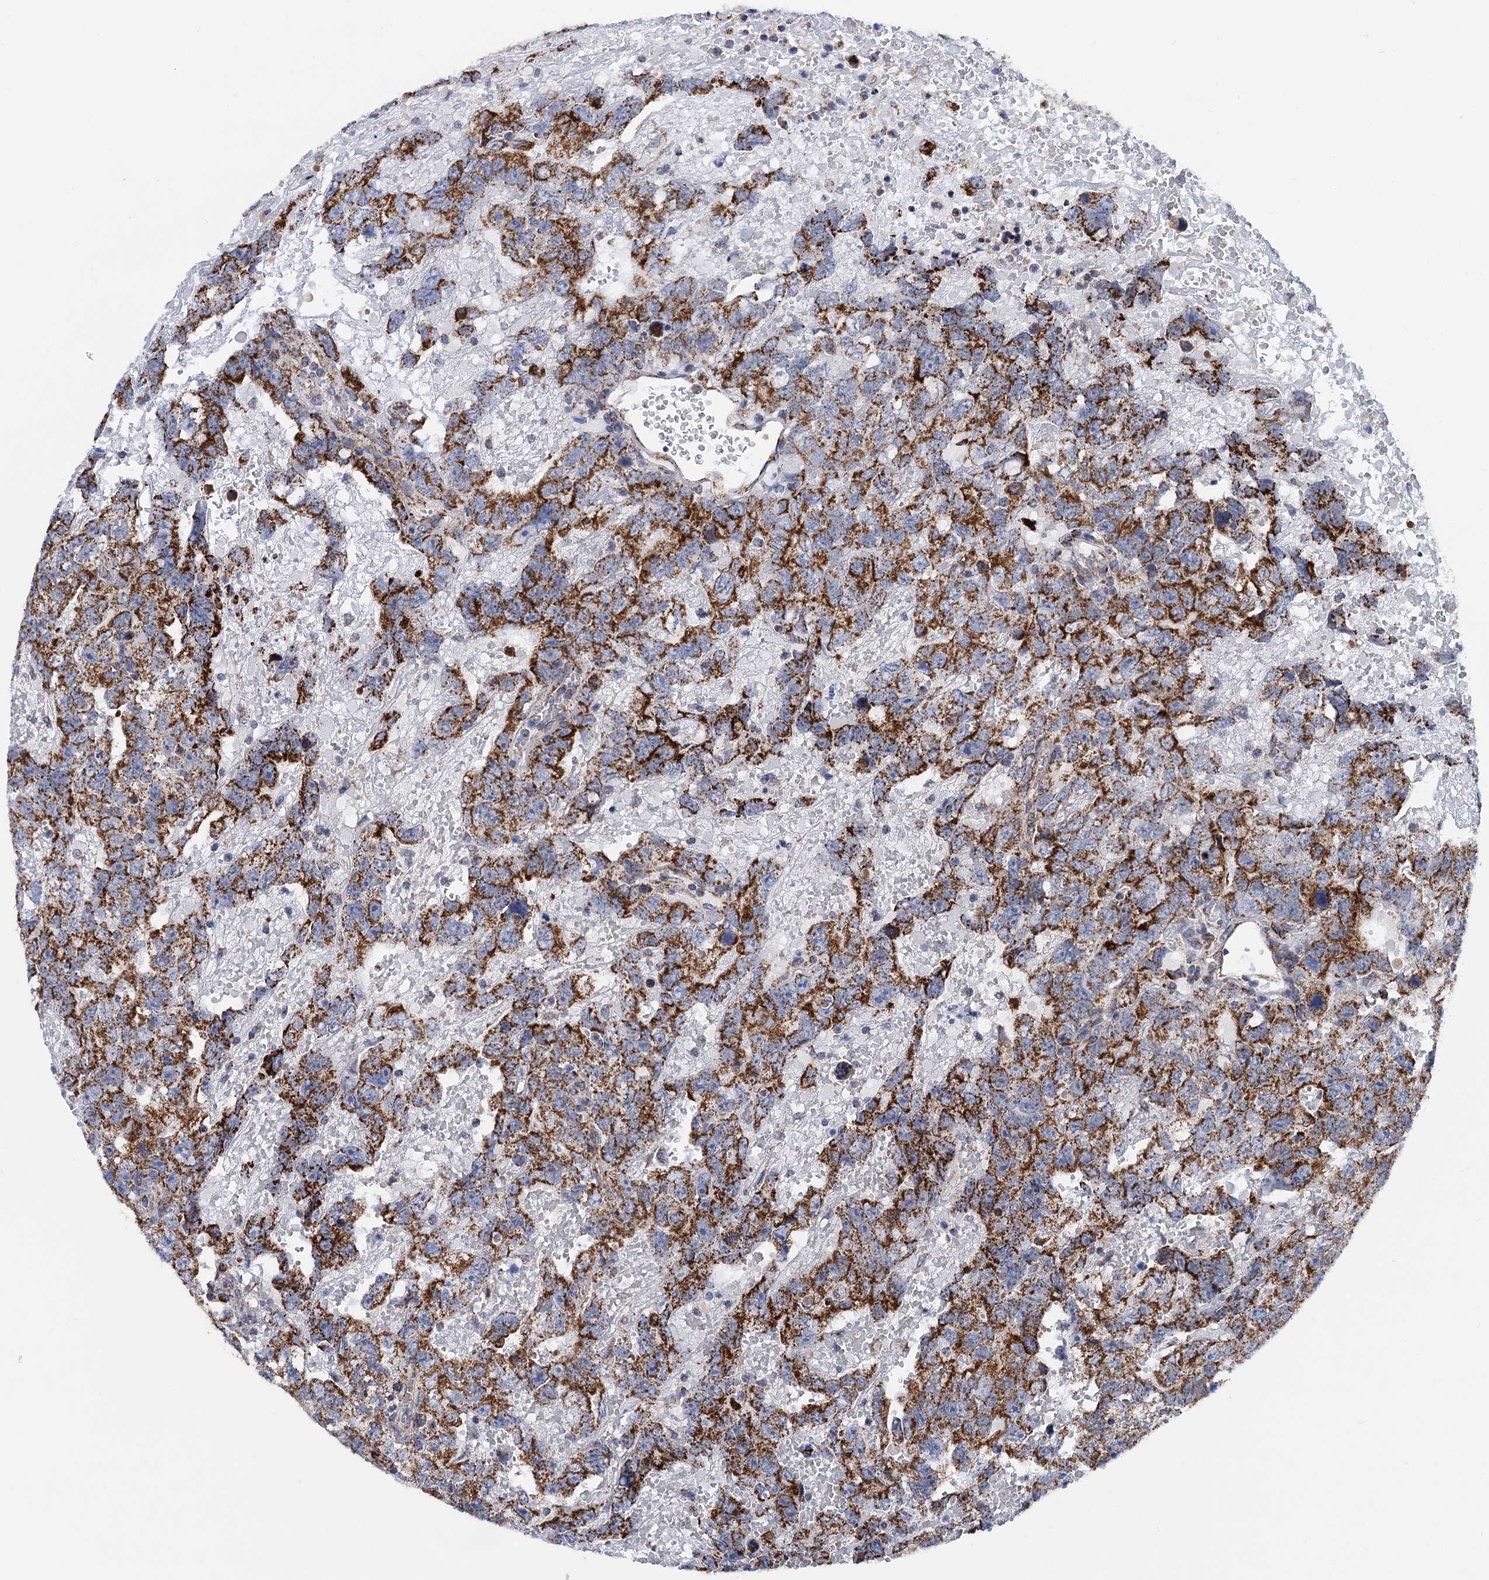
{"staining": {"intensity": "strong", "quantity": ">75%", "location": "cytoplasmic/membranous"}, "tissue": "testis cancer", "cell_type": "Tumor cells", "image_type": "cancer", "snomed": [{"axis": "morphology", "description": "Carcinoma, Embryonal, NOS"}, {"axis": "topography", "description": "Testis"}], "caption": "A micrograph of human testis embryonal carcinoma stained for a protein reveals strong cytoplasmic/membranous brown staining in tumor cells.", "gene": "PTCD3", "patient": {"sex": "male", "age": 45}}